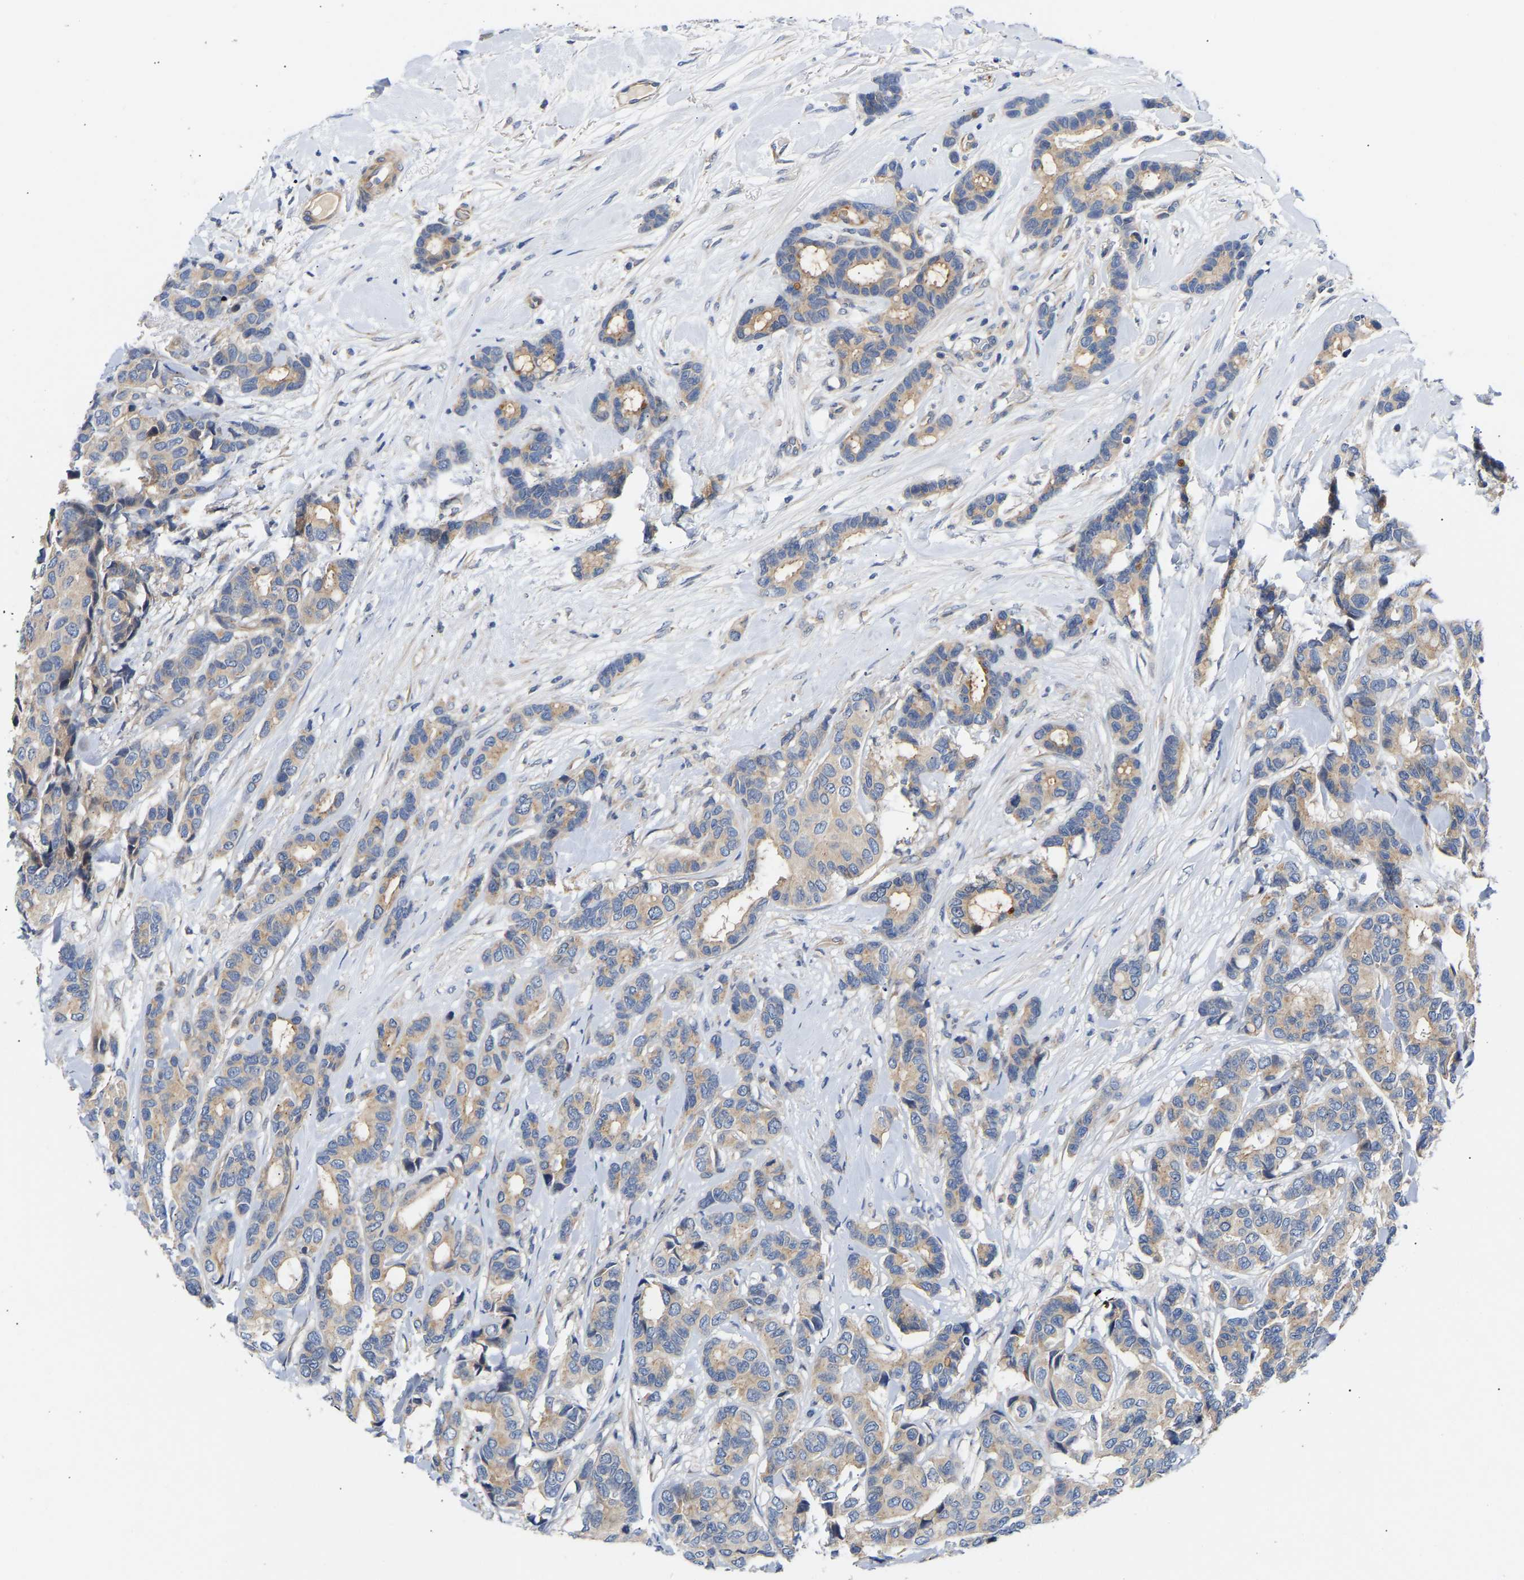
{"staining": {"intensity": "weak", "quantity": "25%-75%", "location": "cytoplasmic/membranous"}, "tissue": "breast cancer", "cell_type": "Tumor cells", "image_type": "cancer", "snomed": [{"axis": "morphology", "description": "Duct carcinoma"}, {"axis": "topography", "description": "Breast"}], "caption": "Immunohistochemistry micrograph of breast cancer (infiltrating ductal carcinoma) stained for a protein (brown), which shows low levels of weak cytoplasmic/membranous staining in approximately 25%-75% of tumor cells.", "gene": "KASH5", "patient": {"sex": "female", "age": 87}}